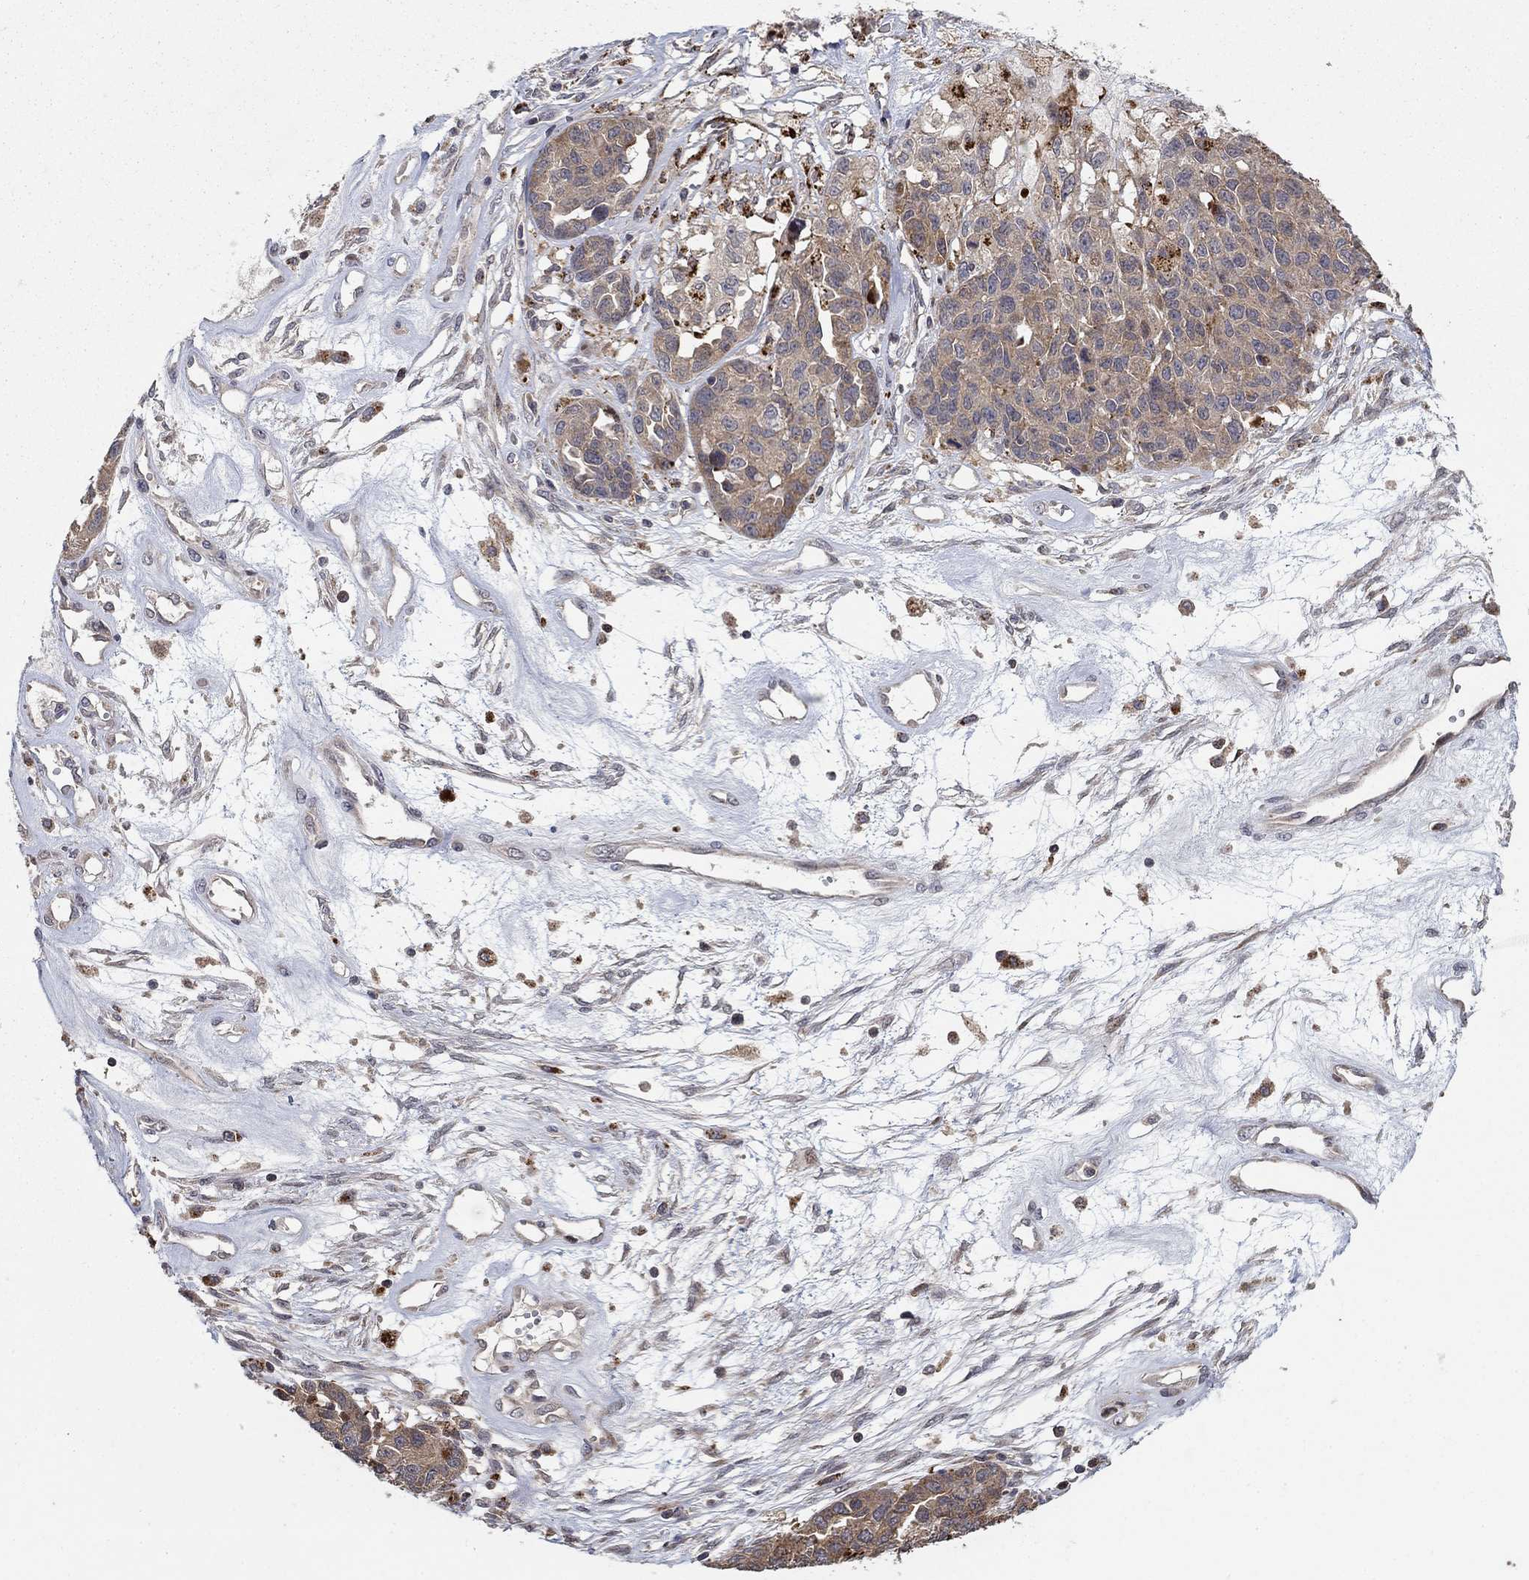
{"staining": {"intensity": "moderate", "quantity": "25%-75%", "location": "cytoplasmic/membranous"}, "tissue": "ovarian cancer", "cell_type": "Tumor cells", "image_type": "cancer", "snomed": [{"axis": "morphology", "description": "Cystadenocarcinoma, serous, NOS"}, {"axis": "topography", "description": "Ovary"}], "caption": "Tumor cells show medium levels of moderate cytoplasmic/membranous expression in approximately 25%-75% of cells in ovarian serous cystadenocarcinoma.", "gene": "LPCAT4", "patient": {"sex": "female", "age": 87}}